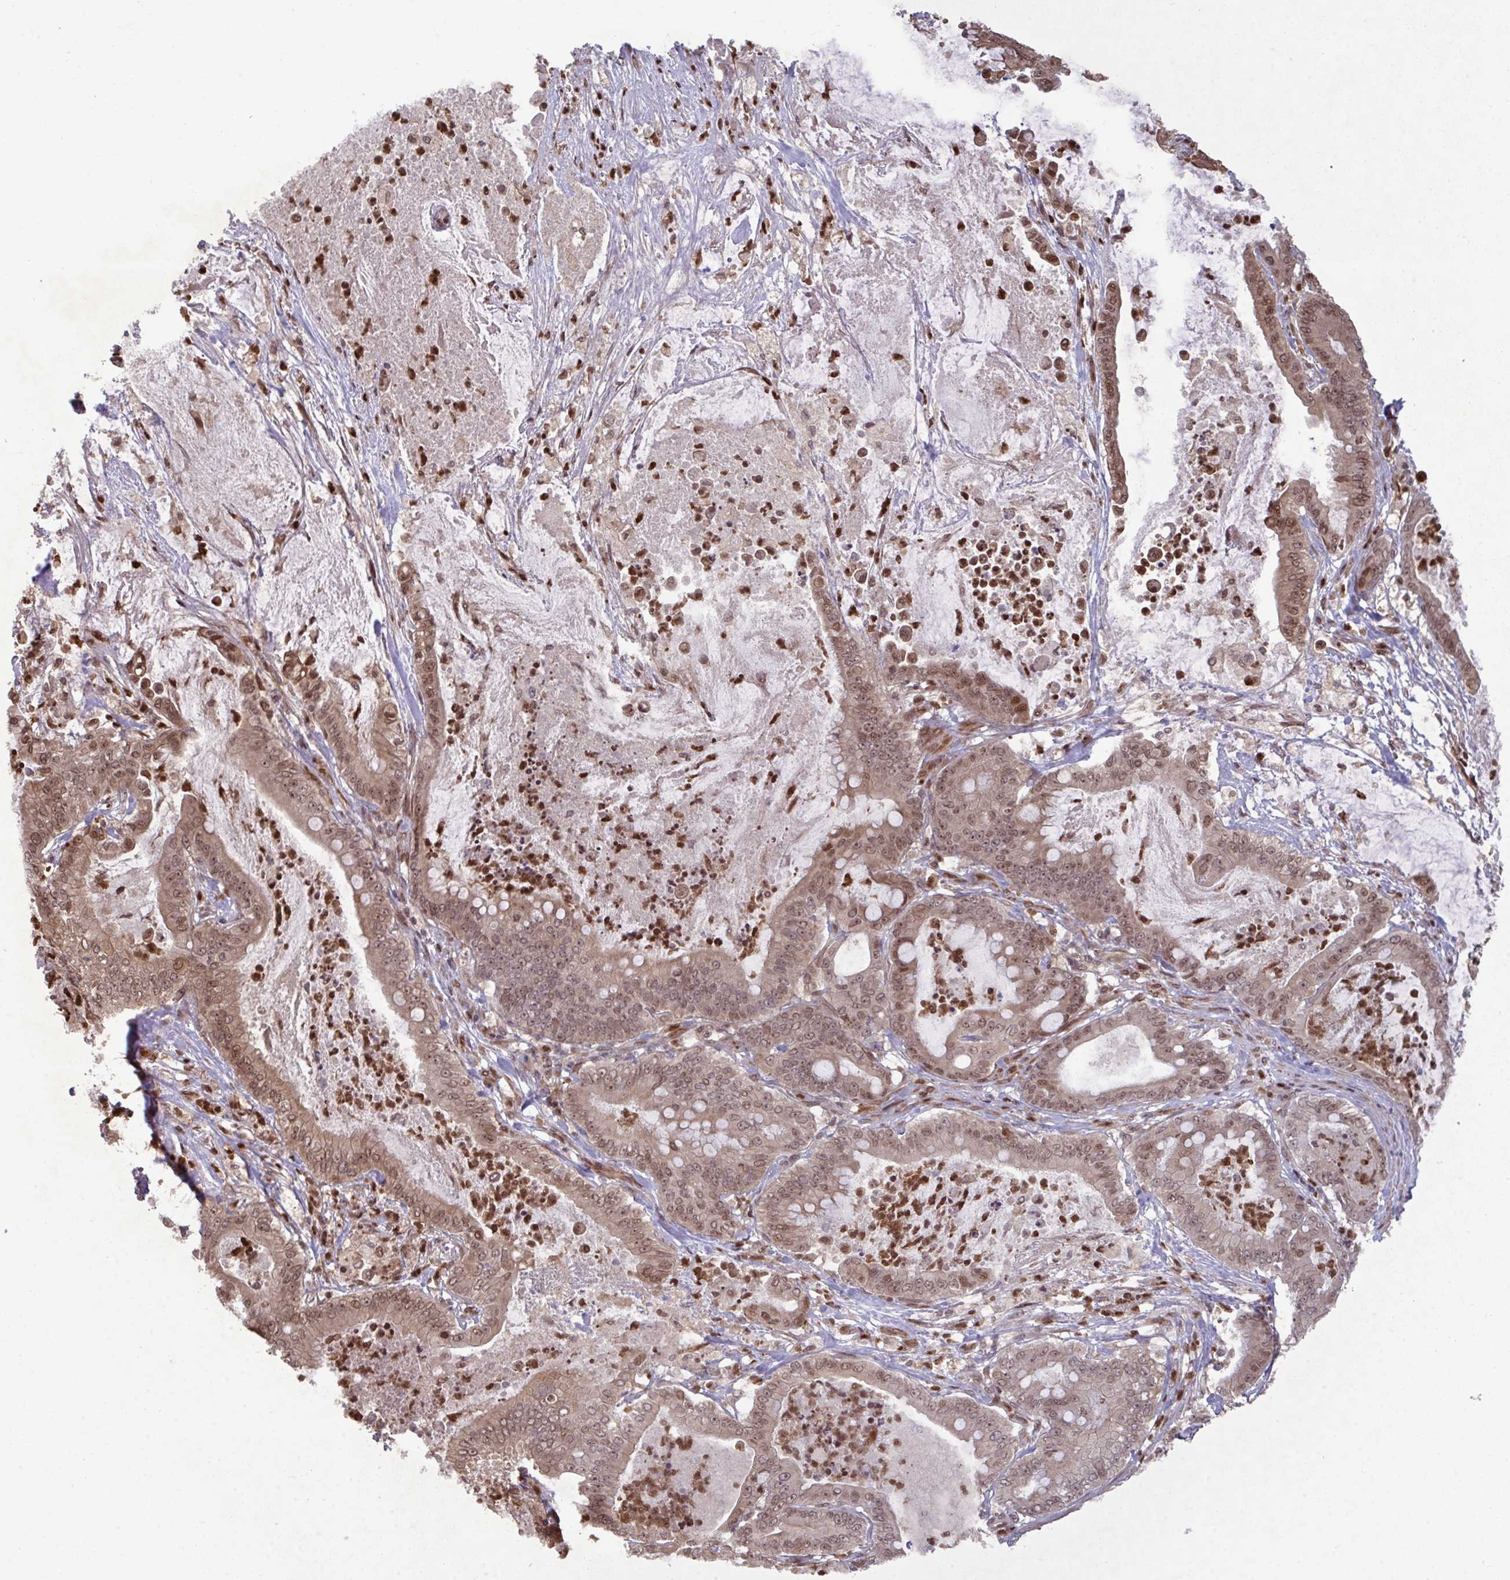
{"staining": {"intensity": "moderate", "quantity": ">75%", "location": "nuclear"}, "tissue": "pancreatic cancer", "cell_type": "Tumor cells", "image_type": "cancer", "snomed": [{"axis": "morphology", "description": "Adenocarcinoma, NOS"}, {"axis": "topography", "description": "Pancreas"}], "caption": "The photomicrograph demonstrates staining of pancreatic cancer (adenocarcinoma), revealing moderate nuclear protein staining (brown color) within tumor cells.", "gene": "UXT", "patient": {"sex": "male", "age": 71}}